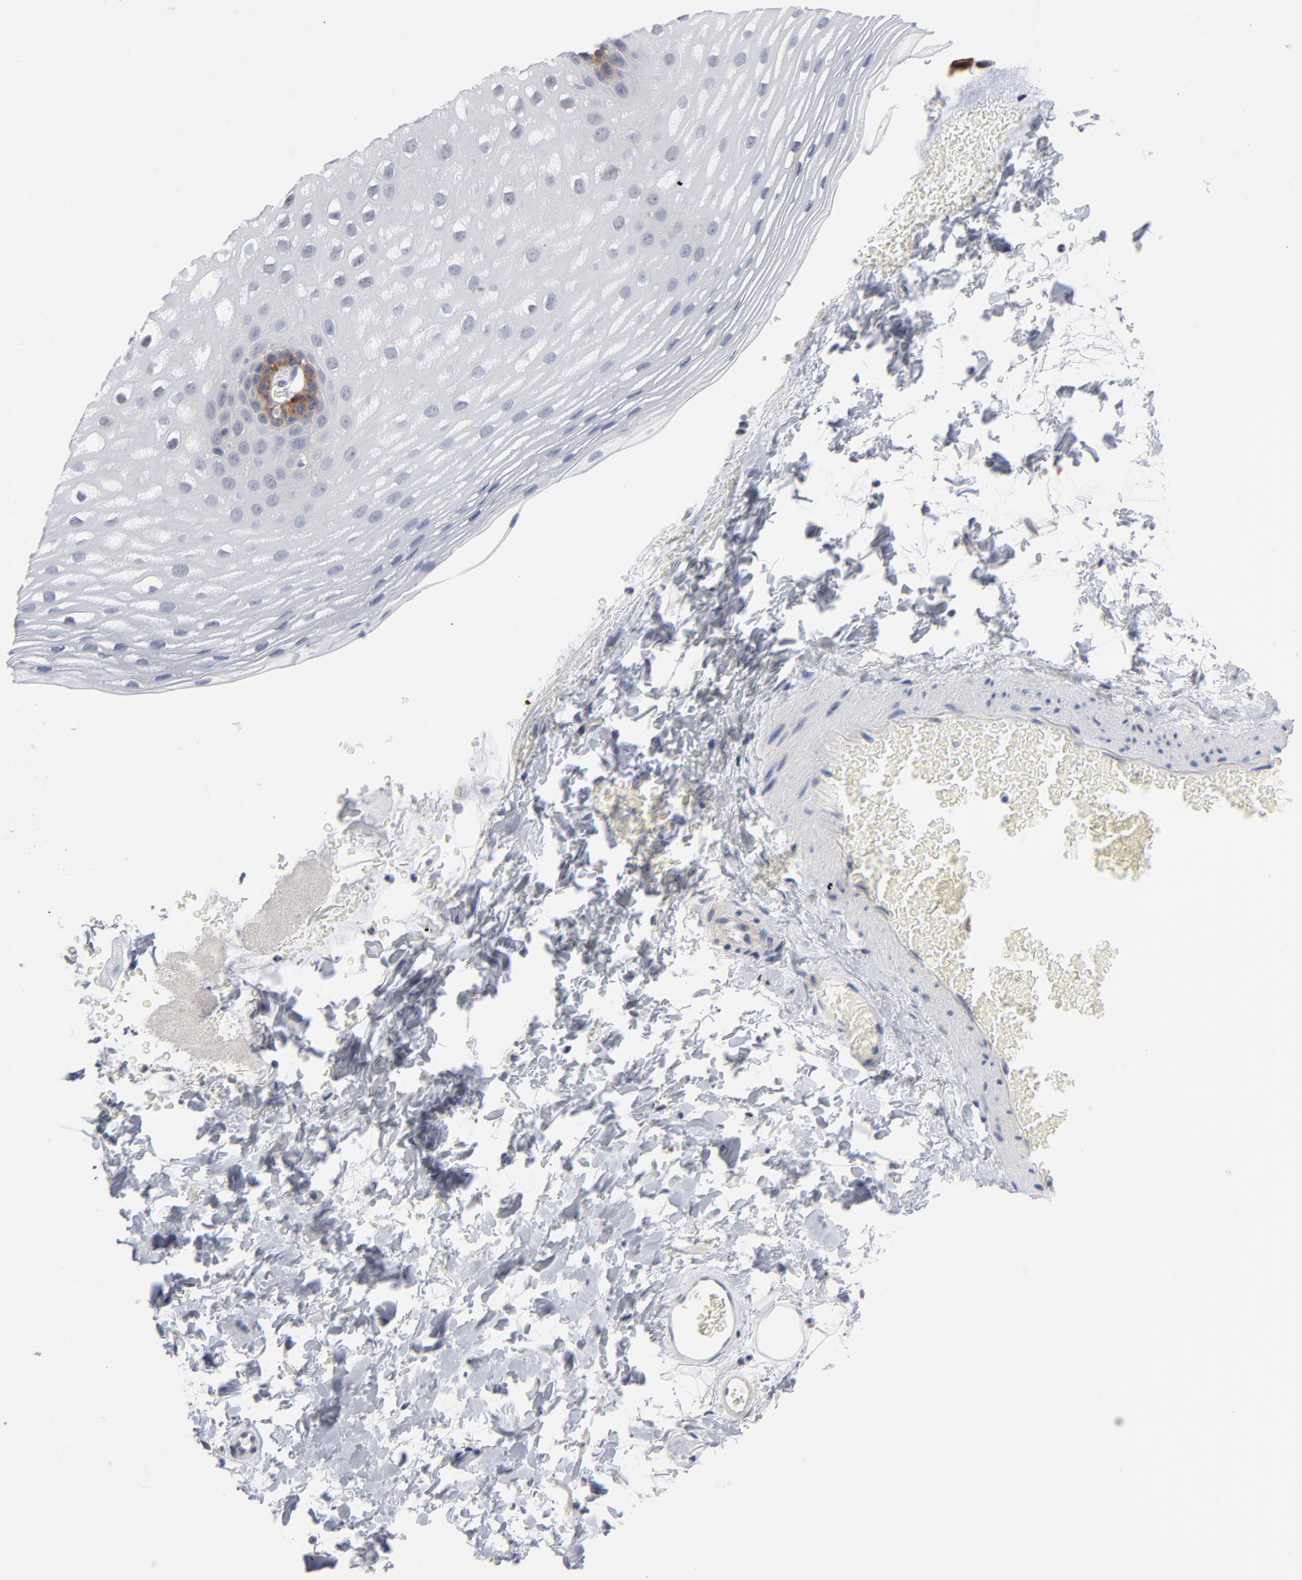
{"staining": {"intensity": "strong", "quantity": "<25%", "location": "cytoplasmic/membranous"}, "tissue": "esophagus", "cell_type": "Squamous epithelial cells", "image_type": "normal", "snomed": [{"axis": "morphology", "description": "Normal tissue, NOS"}, {"axis": "topography", "description": "Esophagus"}], "caption": "Immunohistochemical staining of normal human esophagus demonstrates medium levels of strong cytoplasmic/membranous positivity in approximately <25% of squamous epithelial cells. (Stains: DAB in brown, nuclei in blue, Microscopy: brightfield microscopy at high magnification).", "gene": "SLC16A1", "patient": {"sex": "female", "age": 70}}